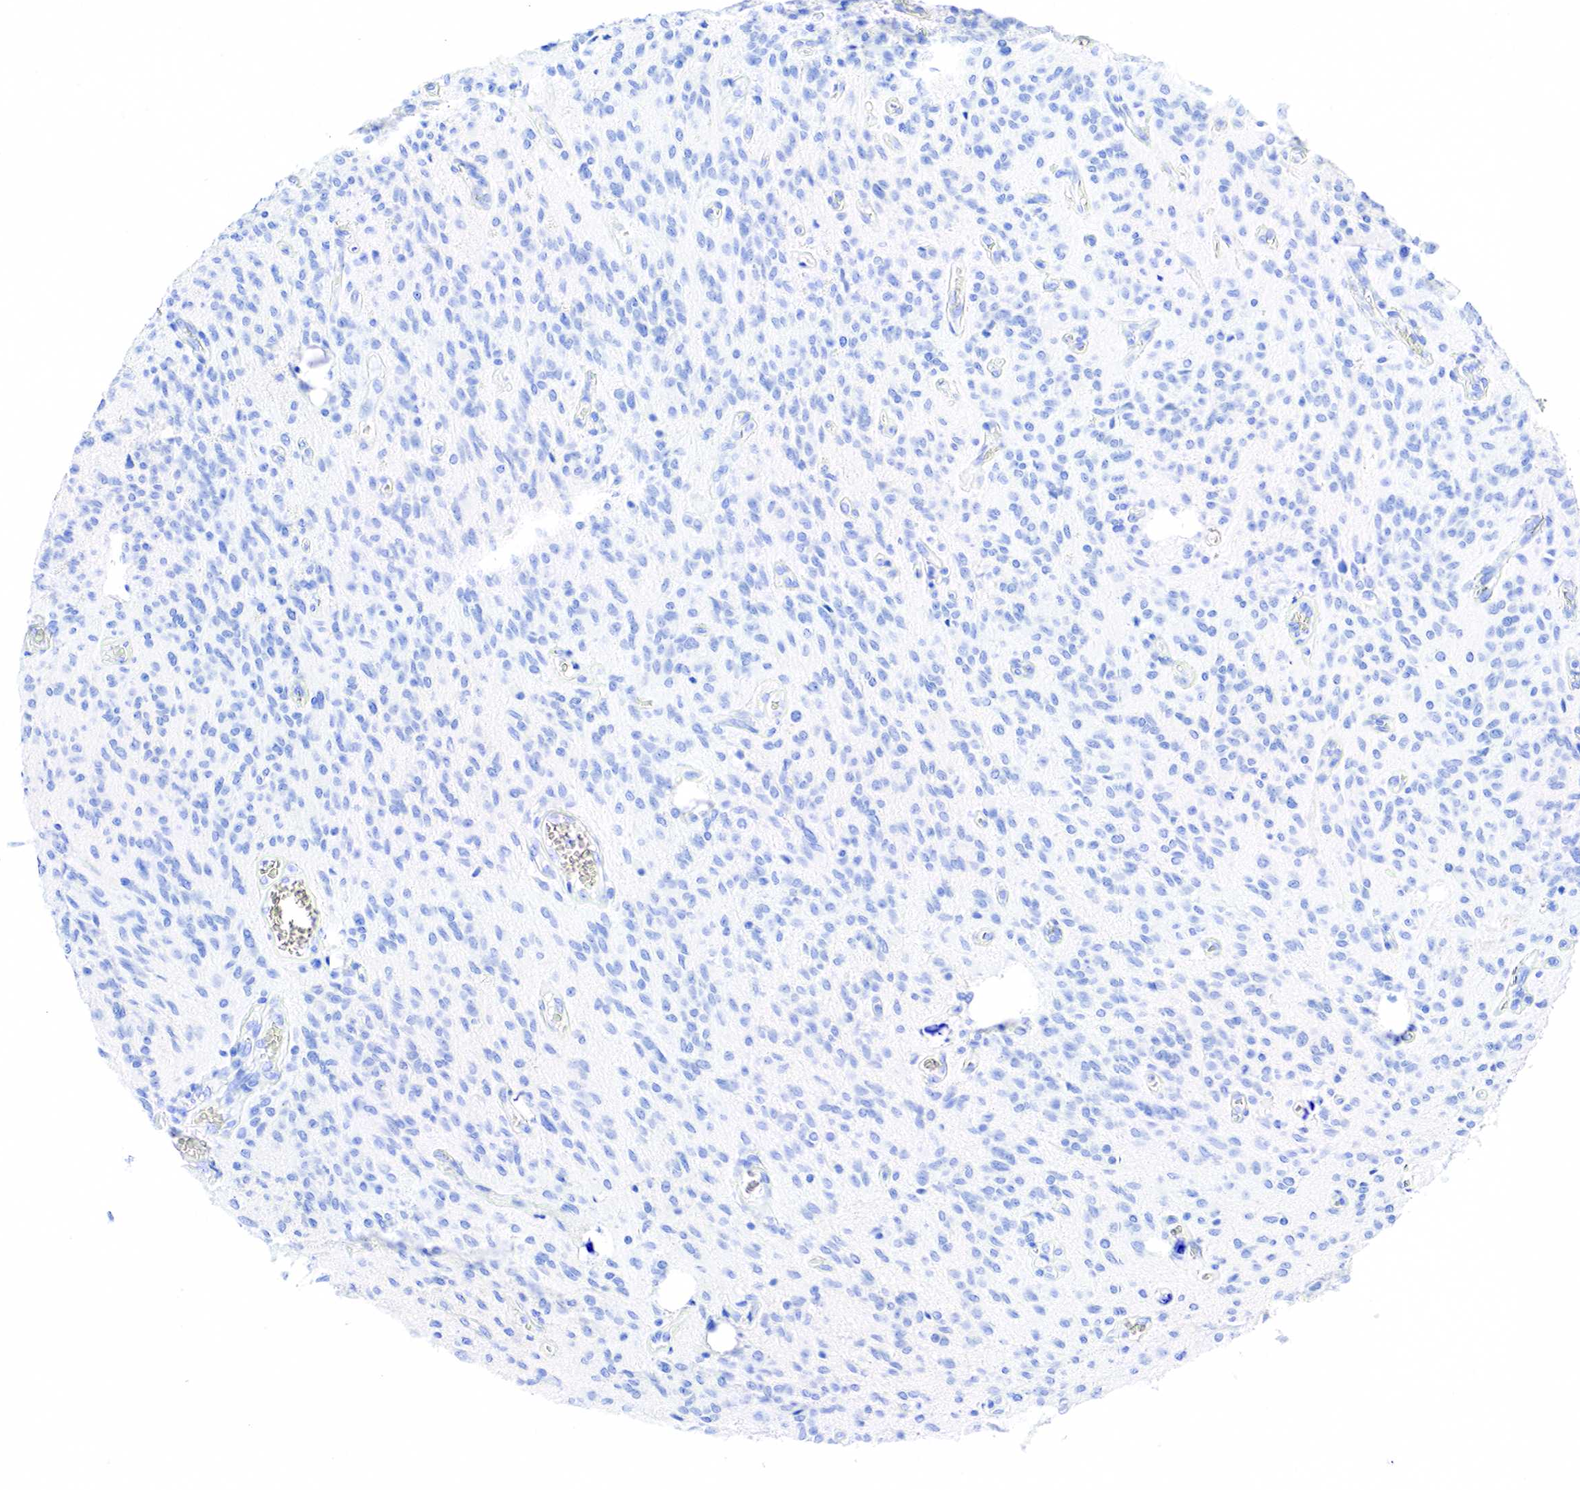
{"staining": {"intensity": "negative", "quantity": "none", "location": "none"}, "tissue": "glioma", "cell_type": "Tumor cells", "image_type": "cancer", "snomed": [{"axis": "morphology", "description": "Glioma, malignant, Low grade"}, {"axis": "topography", "description": "Brain"}], "caption": "Tumor cells are negative for protein expression in human glioma.", "gene": "KRT7", "patient": {"sex": "female", "age": 15}}